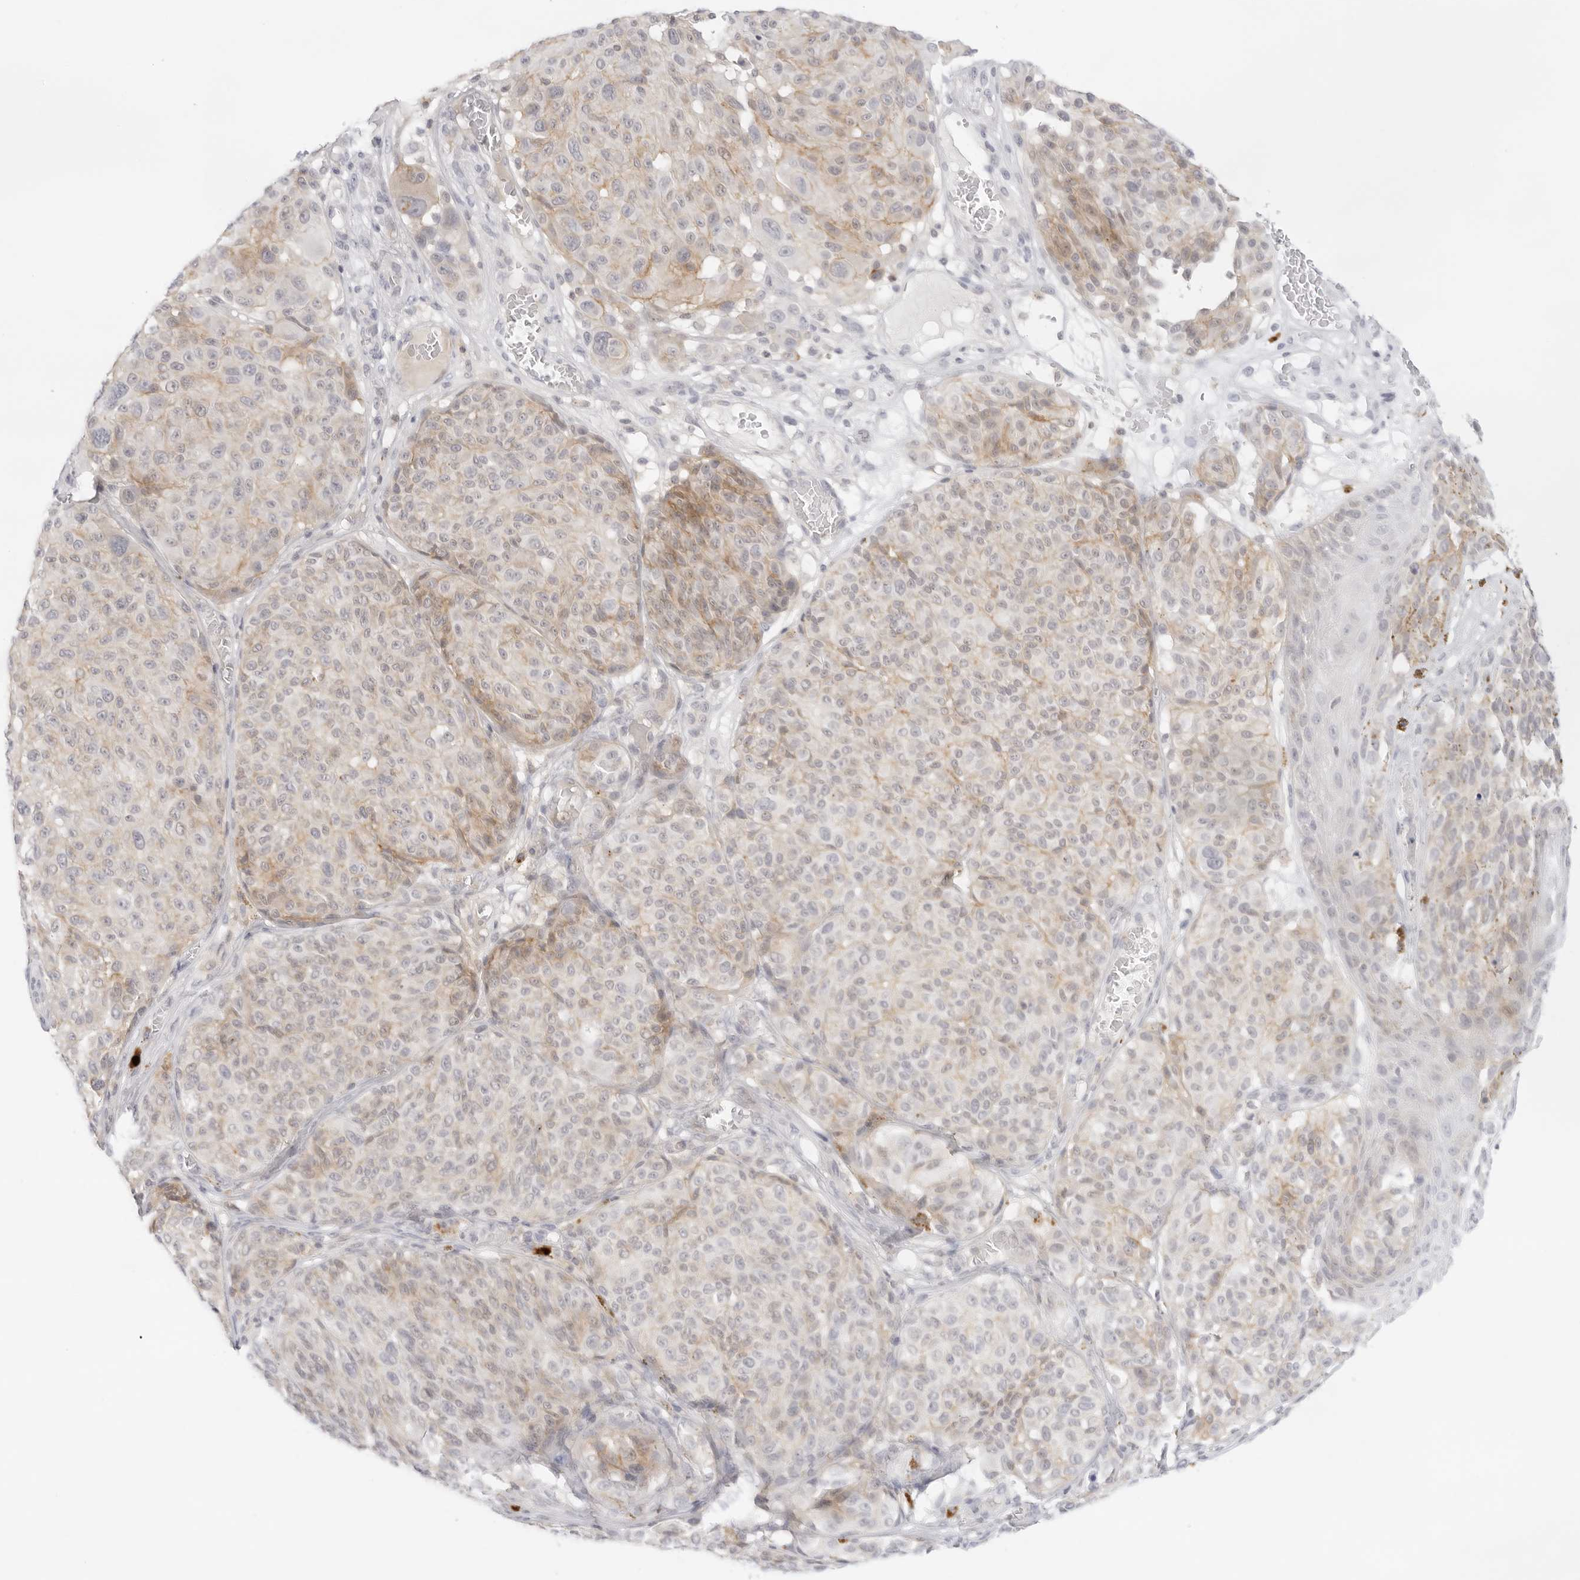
{"staining": {"intensity": "weak", "quantity": "25%-75%", "location": "cytoplasmic/membranous"}, "tissue": "melanoma", "cell_type": "Tumor cells", "image_type": "cancer", "snomed": [{"axis": "morphology", "description": "Malignant melanoma, NOS"}, {"axis": "topography", "description": "Skin"}], "caption": "A high-resolution histopathology image shows immunohistochemistry (IHC) staining of melanoma, which exhibits weak cytoplasmic/membranous positivity in approximately 25%-75% of tumor cells.", "gene": "TNFRSF14", "patient": {"sex": "male", "age": 83}}